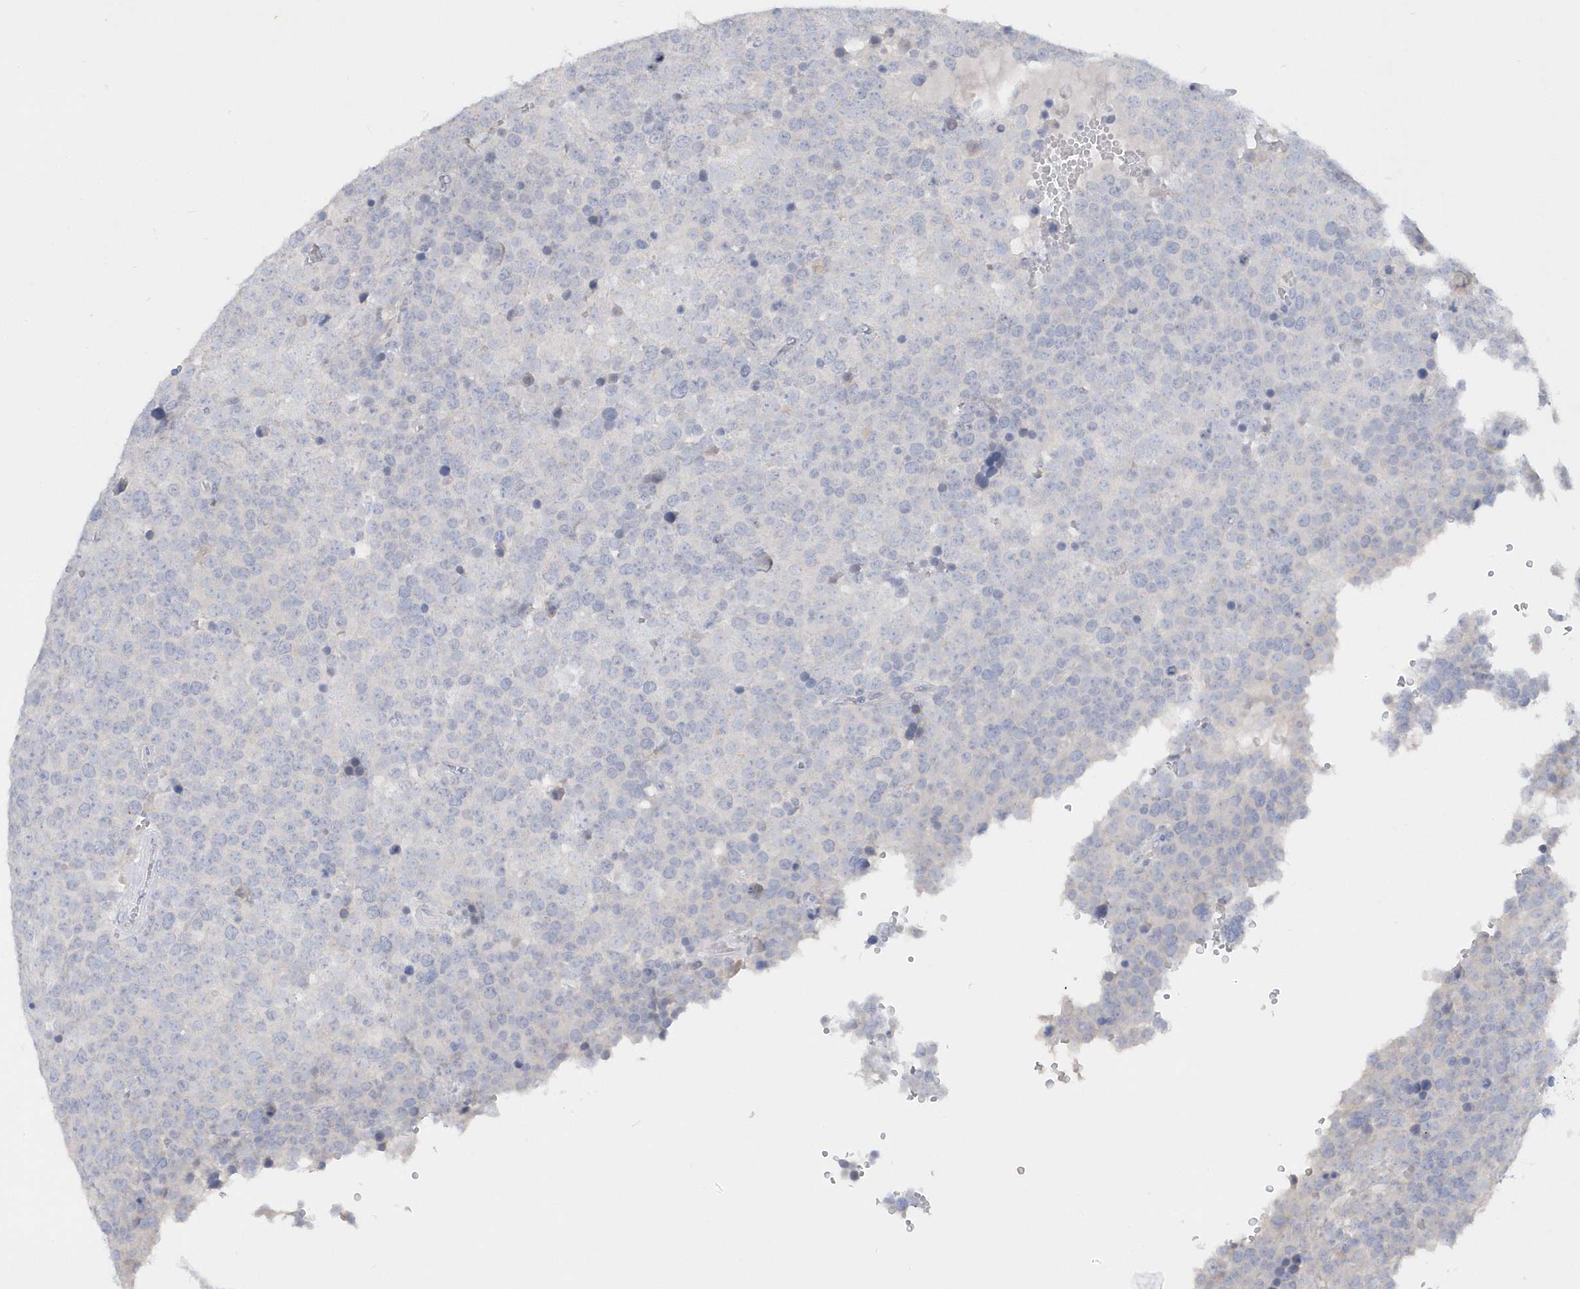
{"staining": {"intensity": "negative", "quantity": "none", "location": "none"}, "tissue": "testis cancer", "cell_type": "Tumor cells", "image_type": "cancer", "snomed": [{"axis": "morphology", "description": "Seminoma, NOS"}, {"axis": "topography", "description": "Testis"}], "caption": "The micrograph exhibits no significant expression in tumor cells of testis cancer (seminoma).", "gene": "RPE", "patient": {"sex": "male", "age": 71}}